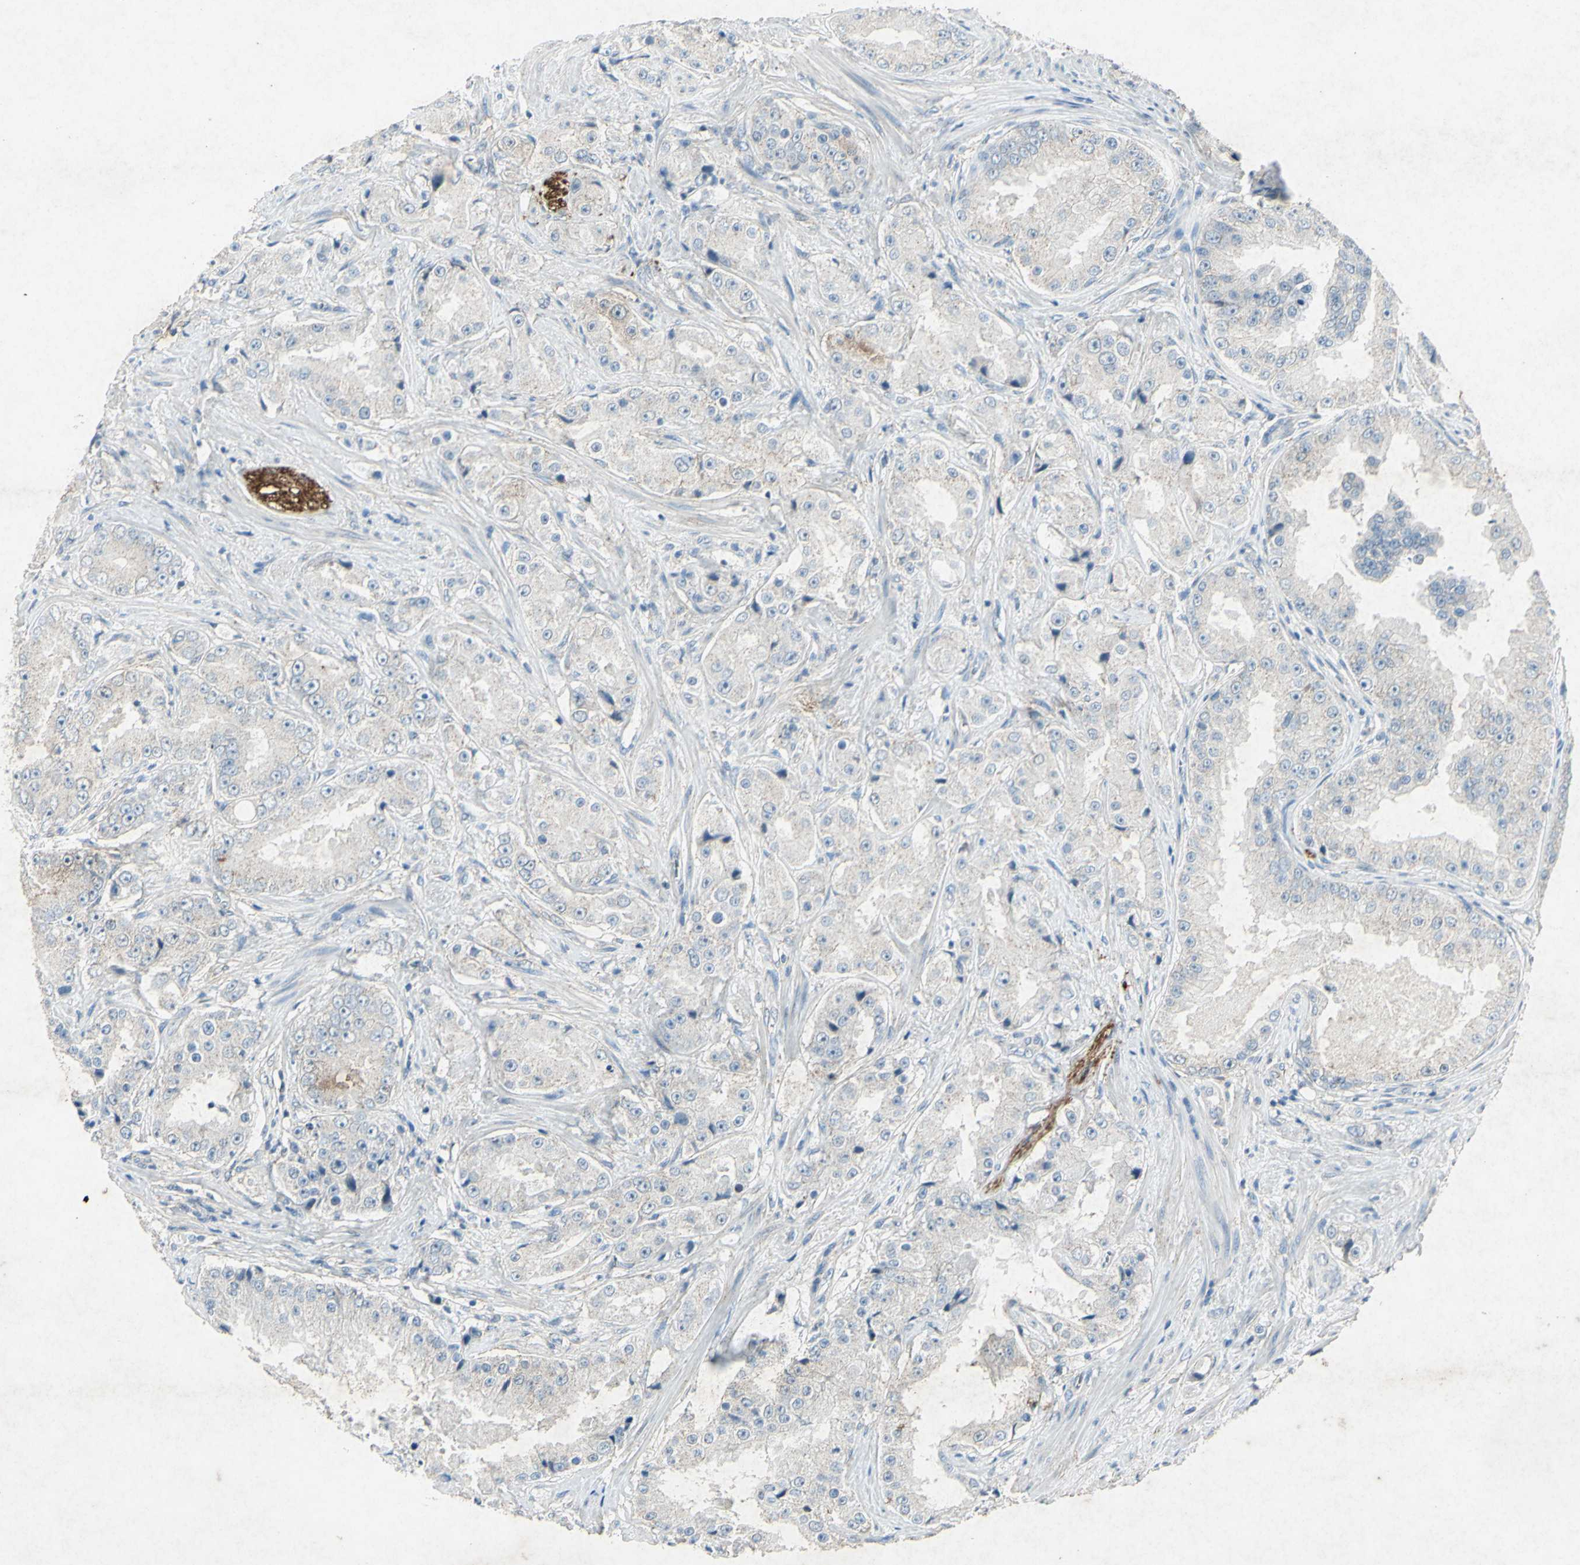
{"staining": {"intensity": "moderate", "quantity": "<25%", "location": "cytoplasmic/membranous"}, "tissue": "prostate cancer", "cell_type": "Tumor cells", "image_type": "cancer", "snomed": [{"axis": "morphology", "description": "Adenocarcinoma, High grade"}, {"axis": "topography", "description": "Prostate"}], "caption": "Tumor cells show moderate cytoplasmic/membranous staining in approximately <25% of cells in prostate cancer (high-grade adenocarcinoma).", "gene": "SNAP91", "patient": {"sex": "male", "age": 73}}